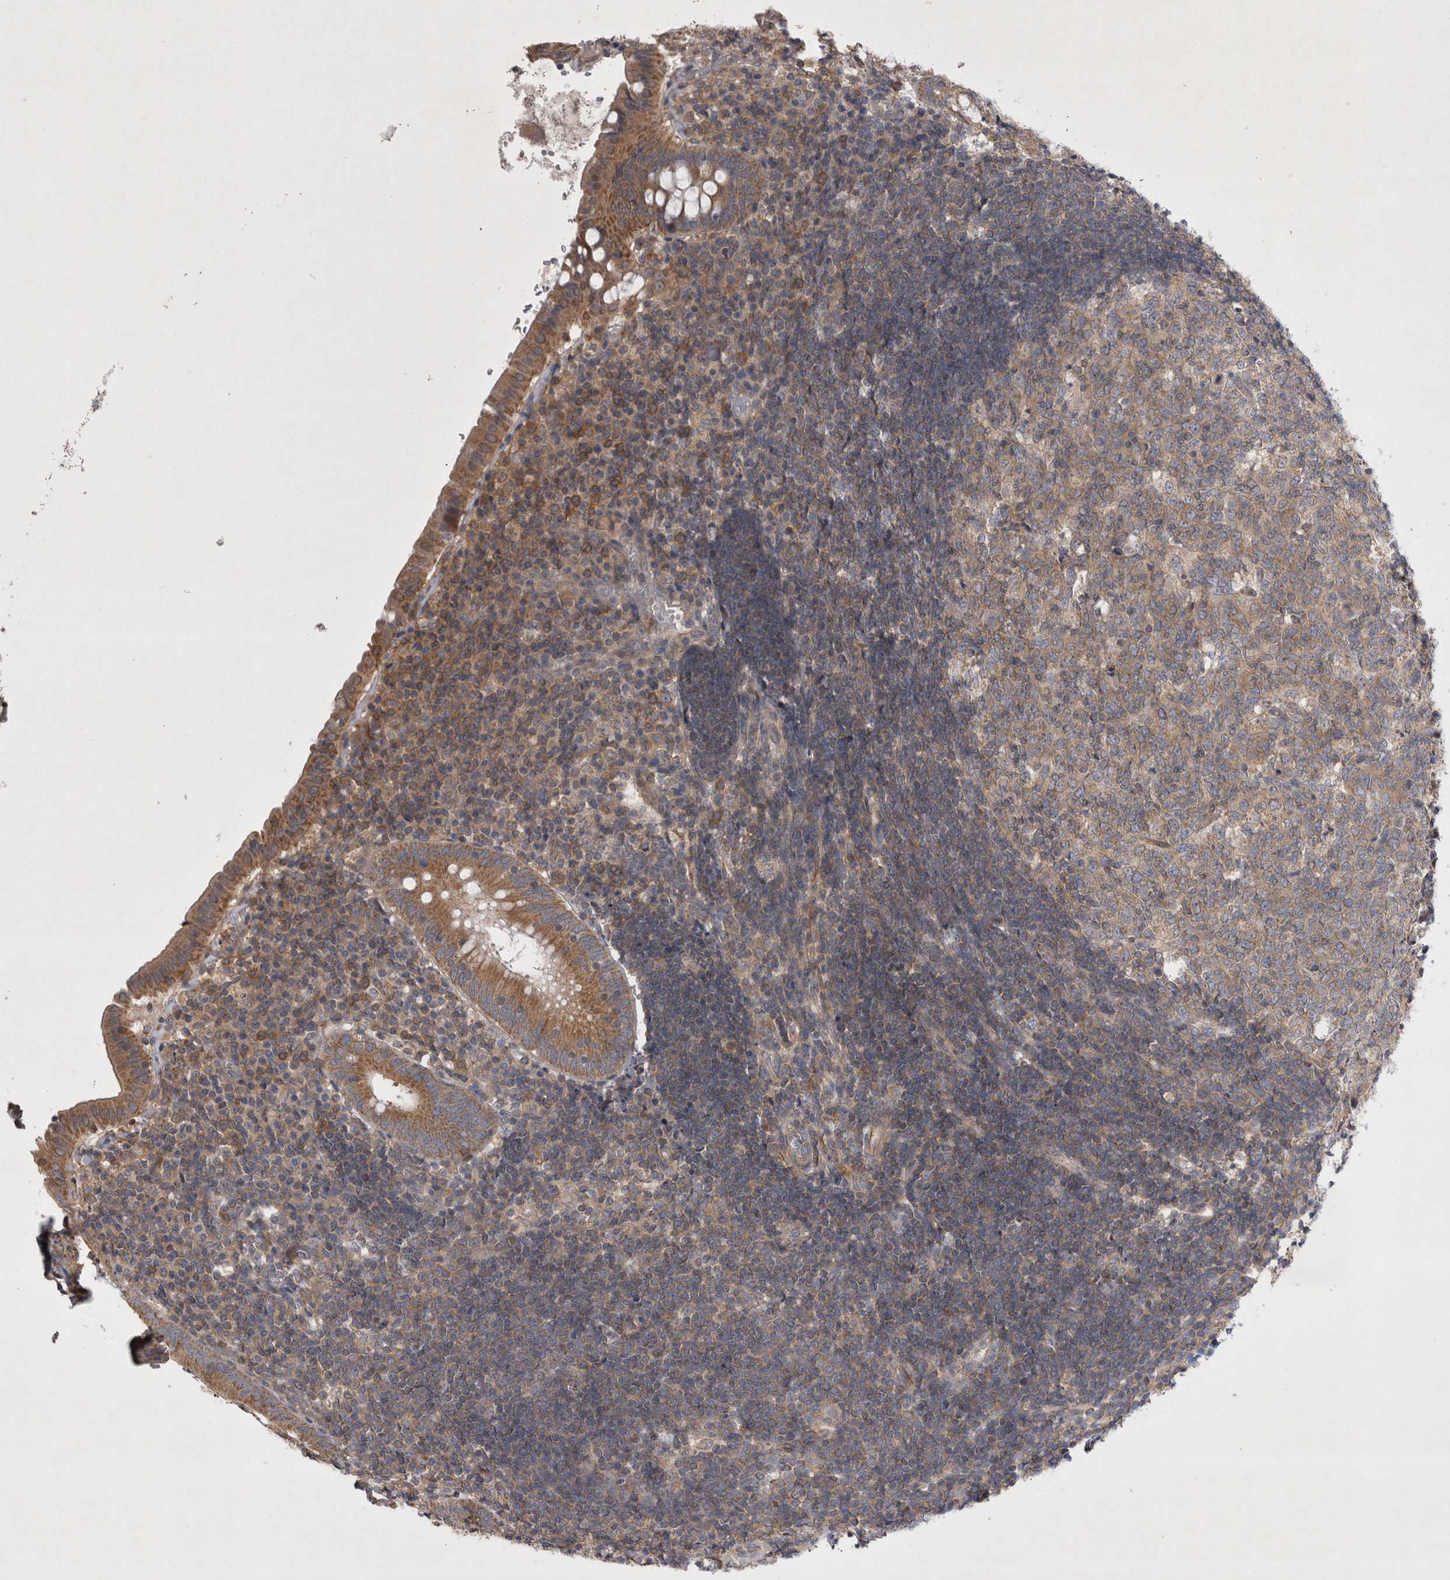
{"staining": {"intensity": "moderate", "quantity": ">75%", "location": "cytoplasmic/membranous"}, "tissue": "appendix", "cell_type": "Glandular cells", "image_type": "normal", "snomed": [{"axis": "morphology", "description": "Normal tissue, NOS"}, {"axis": "topography", "description": "Appendix"}], "caption": "Appendix stained with a brown dye demonstrates moderate cytoplasmic/membranous positive staining in approximately >75% of glandular cells.", "gene": "TSPOAP1", "patient": {"sex": "female", "age": 54}}